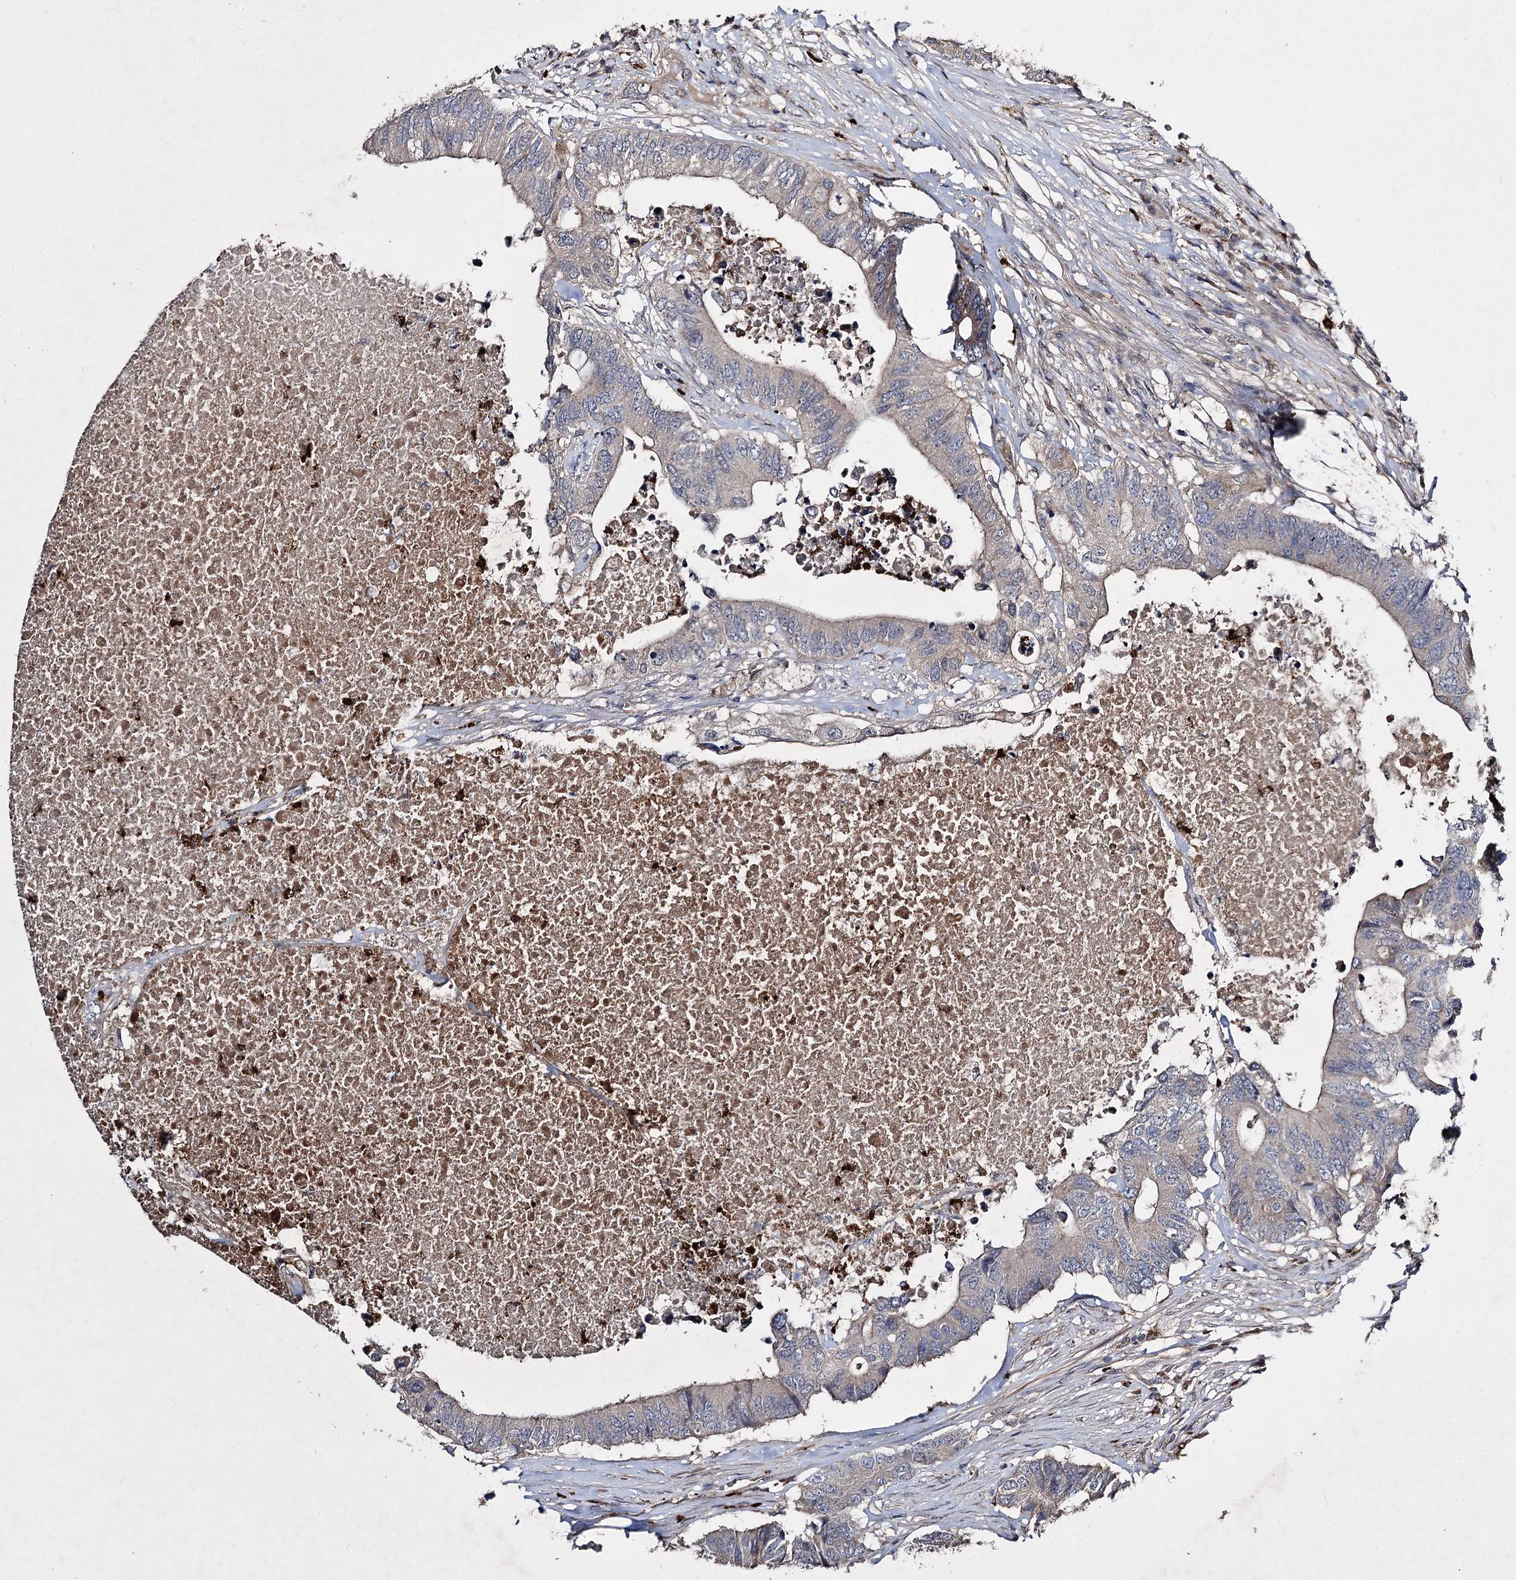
{"staining": {"intensity": "weak", "quantity": "25%-75%", "location": "cytoplasmic/membranous"}, "tissue": "colorectal cancer", "cell_type": "Tumor cells", "image_type": "cancer", "snomed": [{"axis": "morphology", "description": "Adenocarcinoma, NOS"}, {"axis": "topography", "description": "Colon"}], "caption": "Tumor cells demonstrate weak cytoplasmic/membranous staining in about 25%-75% of cells in colorectal cancer (adenocarcinoma).", "gene": "MINDY3", "patient": {"sex": "male", "age": 71}}